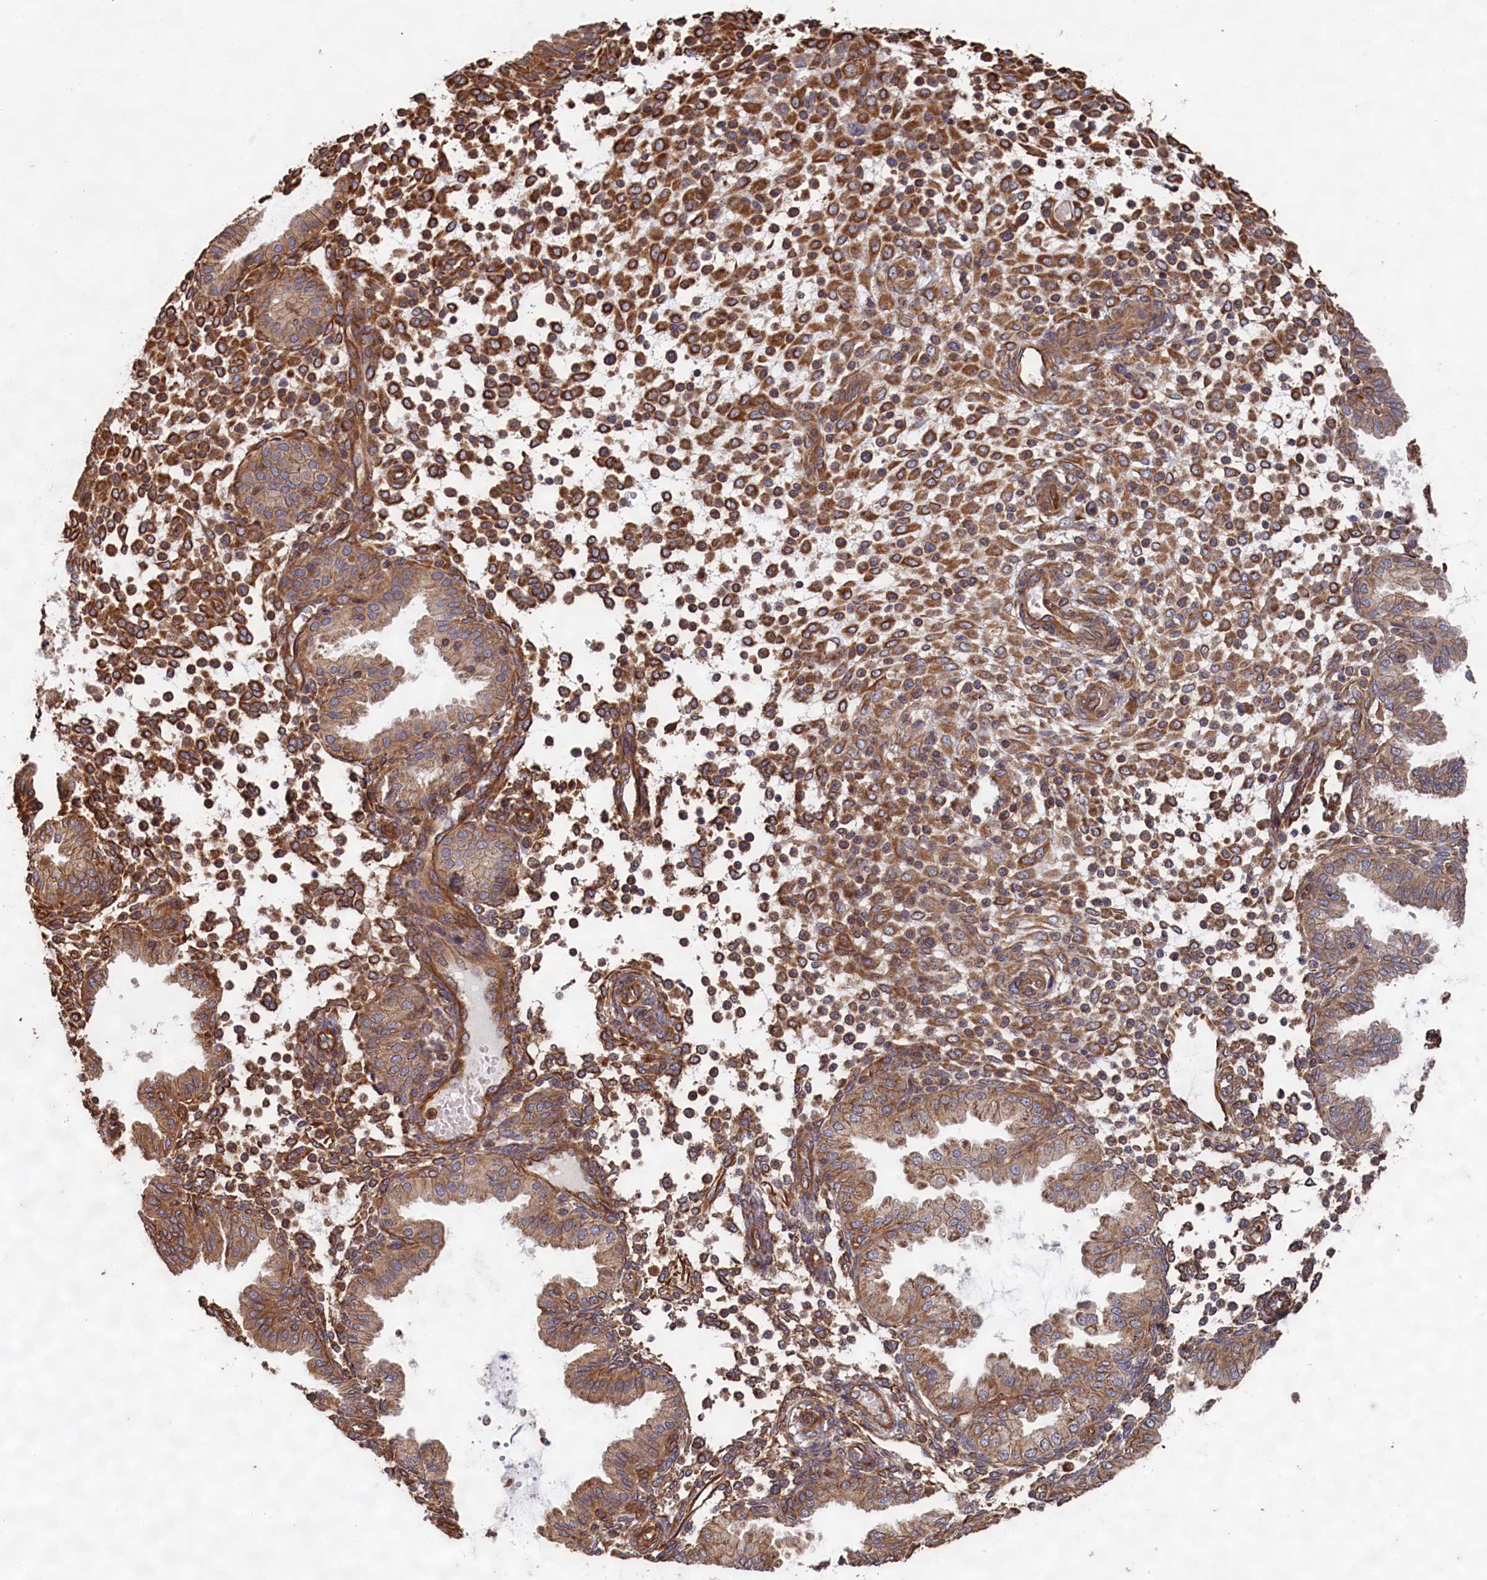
{"staining": {"intensity": "strong", "quantity": ">75%", "location": "cytoplasmic/membranous"}, "tissue": "endometrium", "cell_type": "Cells in endometrial stroma", "image_type": "normal", "snomed": [{"axis": "morphology", "description": "Normal tissue, NOS"}, {"axis": "topography", "description": "Endometrium"}], "caption": "Protein expression analysis of benign endometrium shows strong cytoplasmic/membranous expression in approximately >75% of cells in endometrial stroma.", "gene": "CCDC124", "patient": {"sex": "female", "age": 53}}